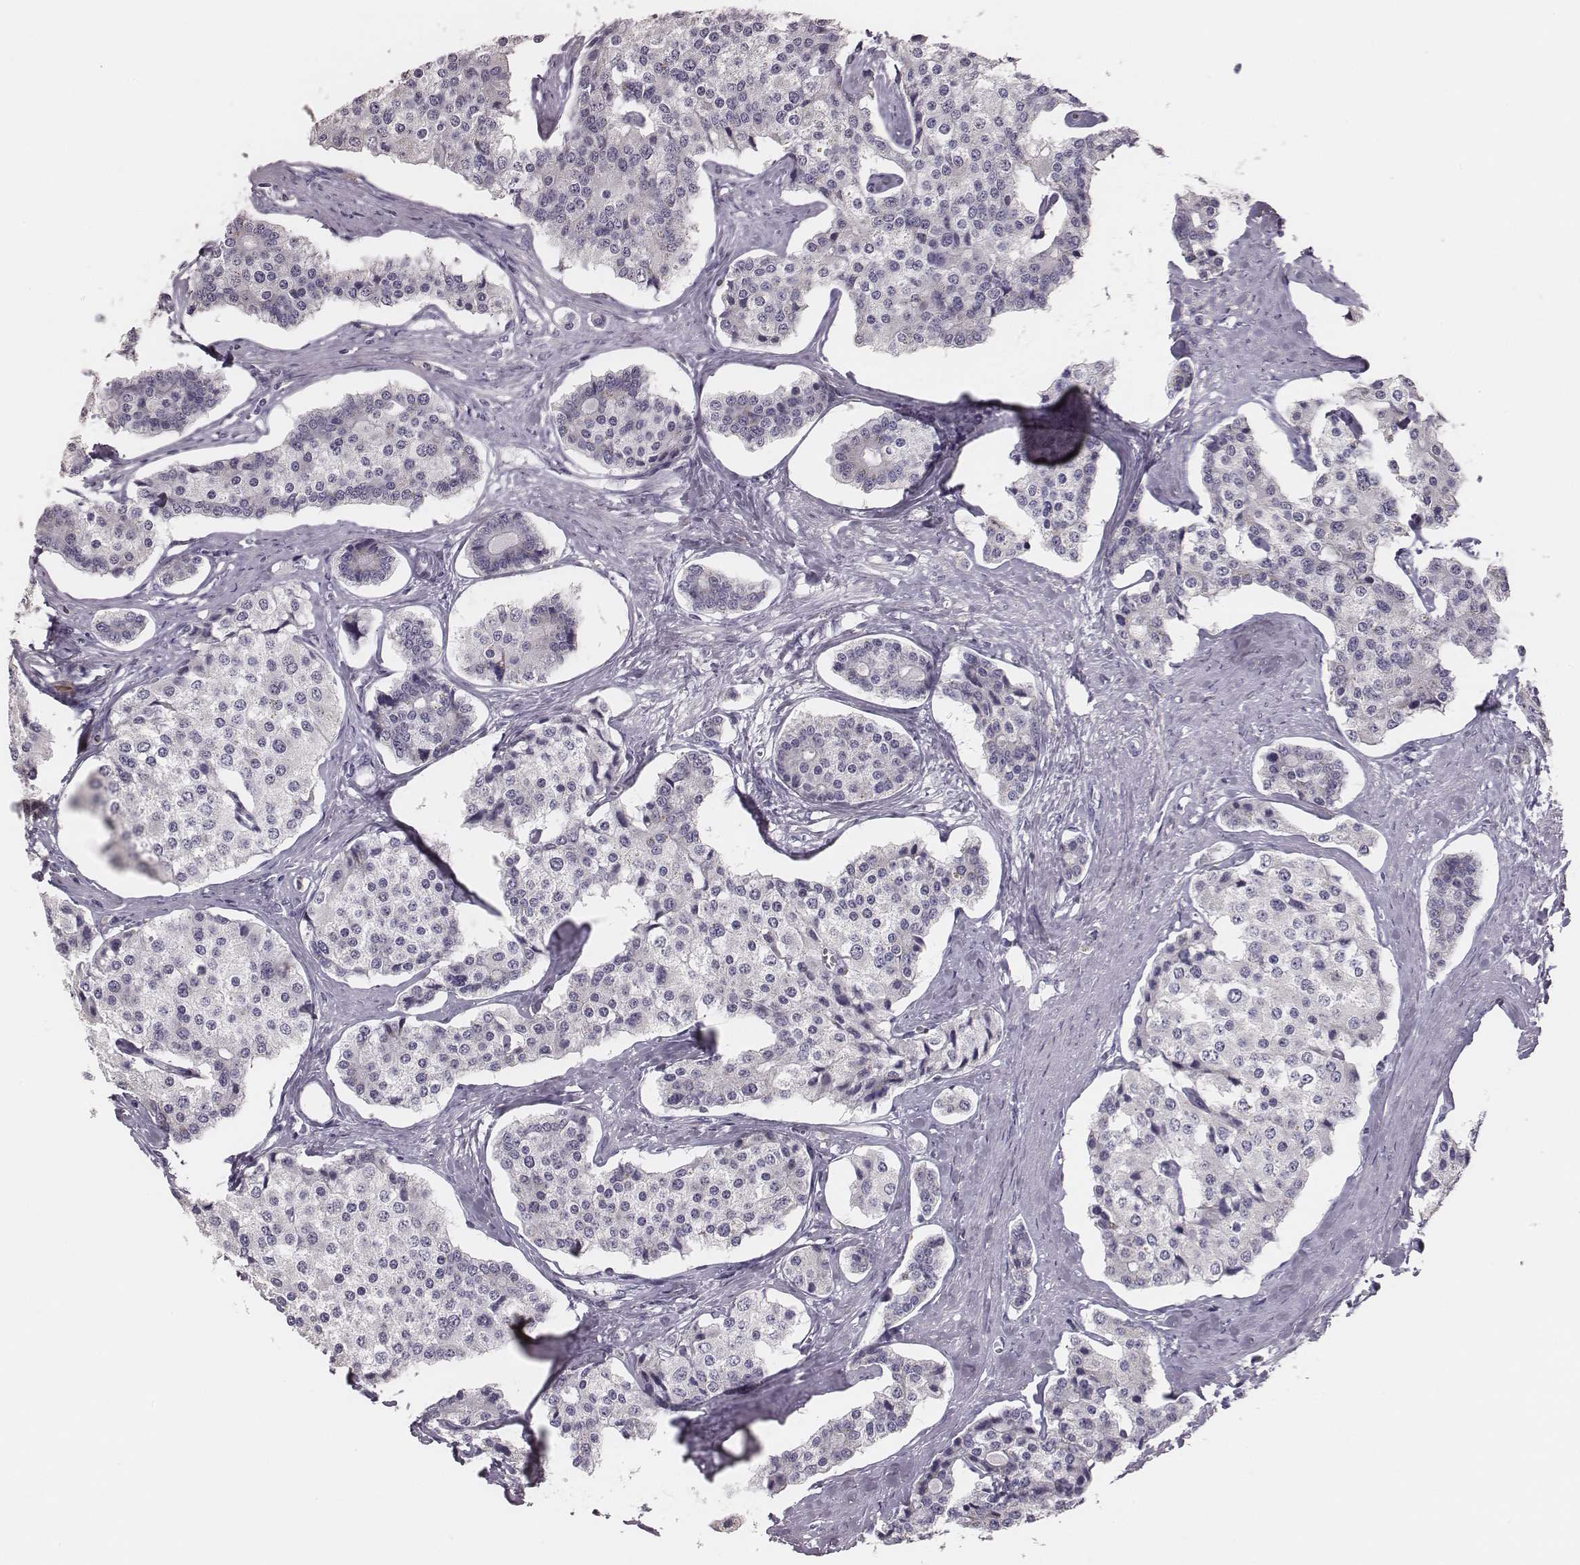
{"staining": {"intensity": "negative", "quantity": "none", "location": "none"}, "tissue": "carcinoid", "cell_type": "Tumor cells", "image_type": "cancer", "snomed": [{"axis": "morphology", "description": "Carcinoid, malignant, NOS"}, {"axis": "topography", "description": "Small intestine"}], "caption": "Immunohistochemistry (IHC) photomicrograph of neoplastic tissue: human carcinoid (malignant) stained with DAB demonstrates no significant protein positivity in tumor cells.", "gene": "ADGRF4", "patient": {"sex": "female", "age": 65}}